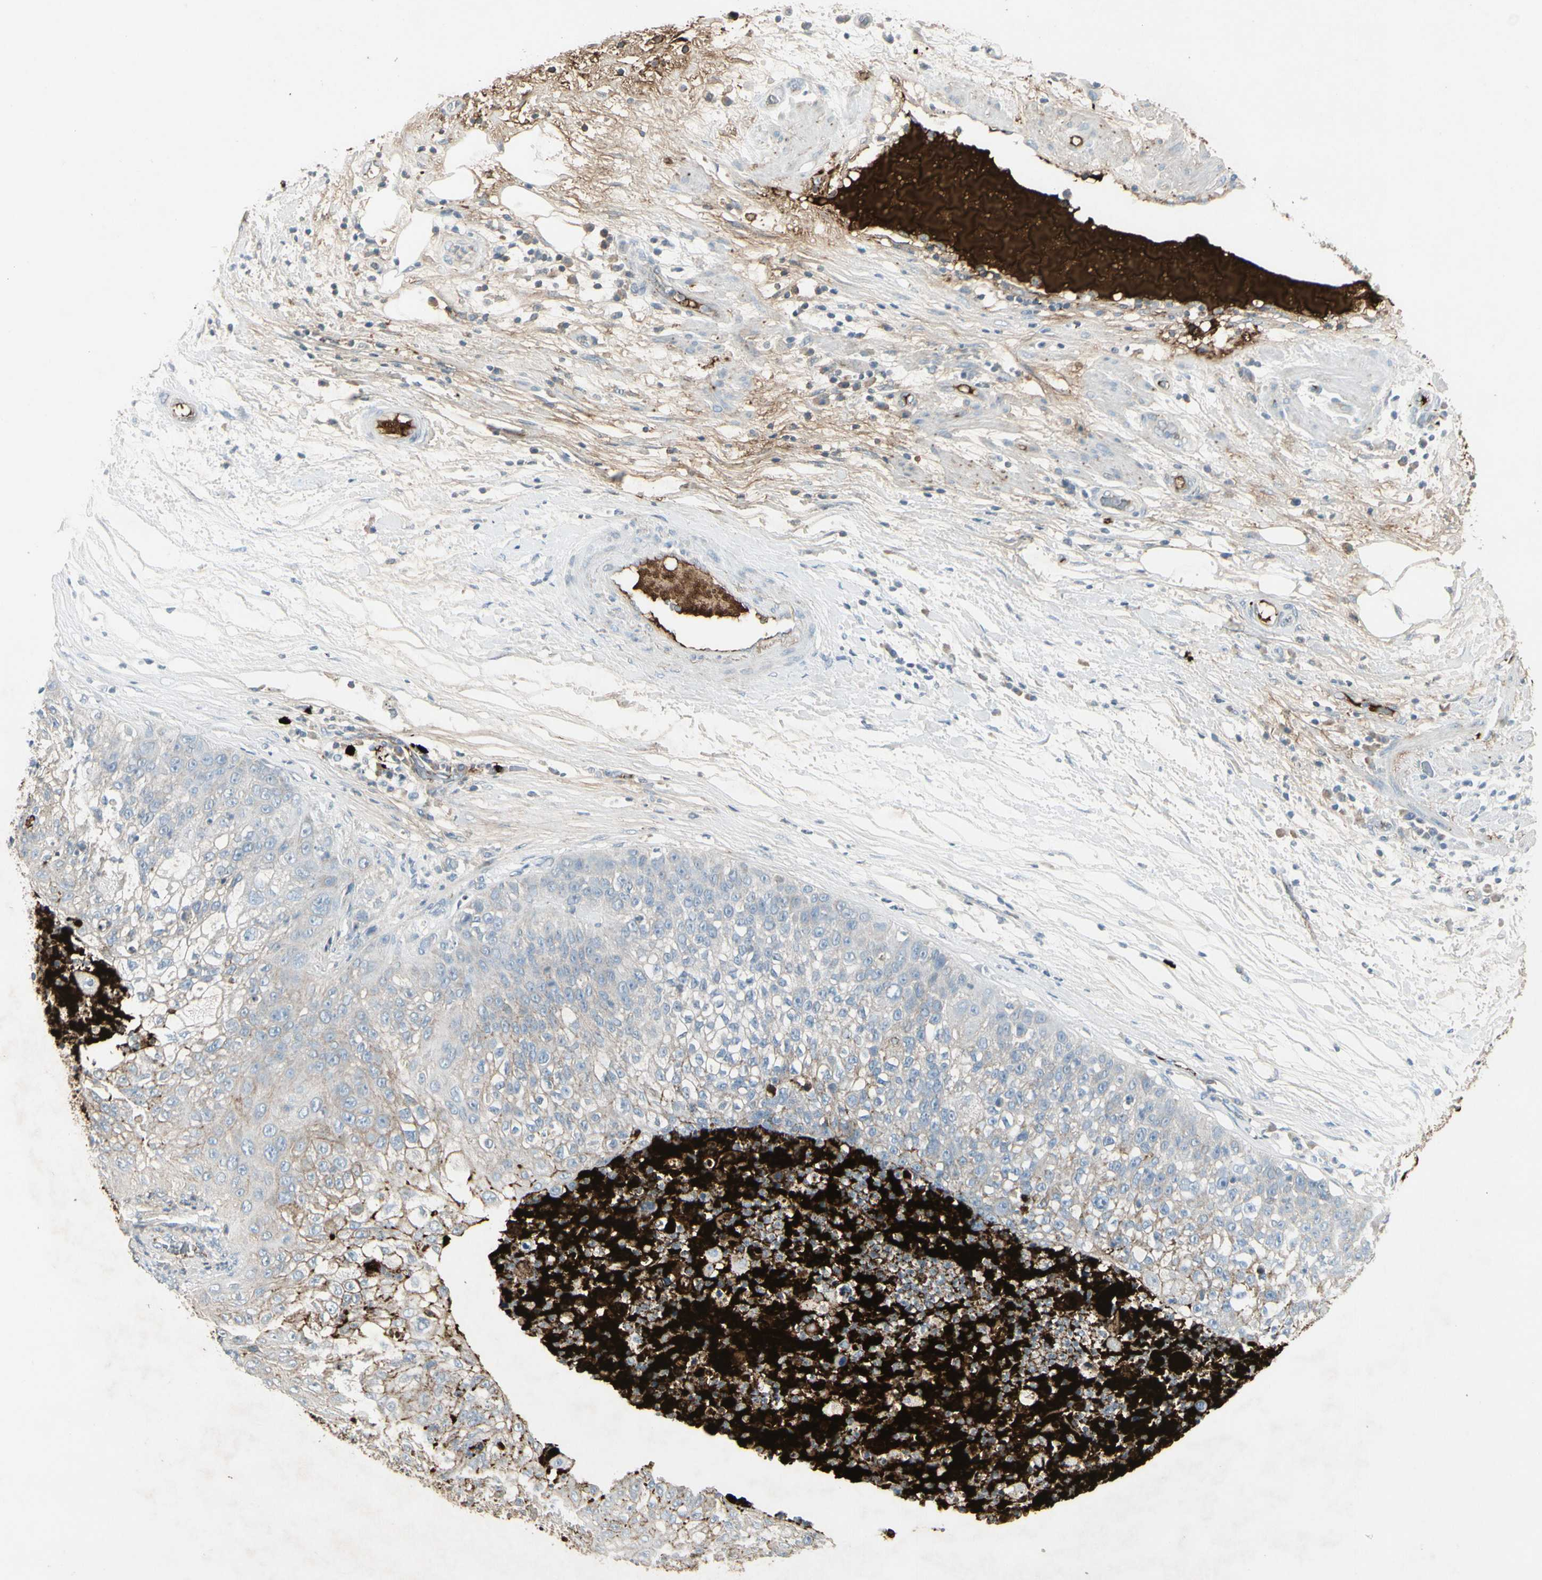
{"staining": {"intensity": "moderate", "quantity": "<25%", "location": "cytoplasmic/membranous"}, "tissue": "lung cancer", "cell_type": "Tumor cells", "image_type": "cancer", "snomed": [{"axis": "morphology", "description": "Inflammation, NOS"}, {"axis": "morphology", "description": "Squamous cell carcinoma, NOS"}, {"axis": "topography", "description": "Lymph node"}, {"axis": "topography", "description": "Soft tissue"}, {"axis": "topography", "description": "Lung"}], "caption": "Protein expression by immunohistochemistry (IHC) shows moderate cytoplasmic/membranous staining in approximately <25% of tumor cells in lung cancer. The staining is performed using DAB brown chromogen to label protein expression. The nuclei are counter-stained blue using hematoxylin.", "gene": "IGHM", "patient": {"sex": "male", "age": 66}}